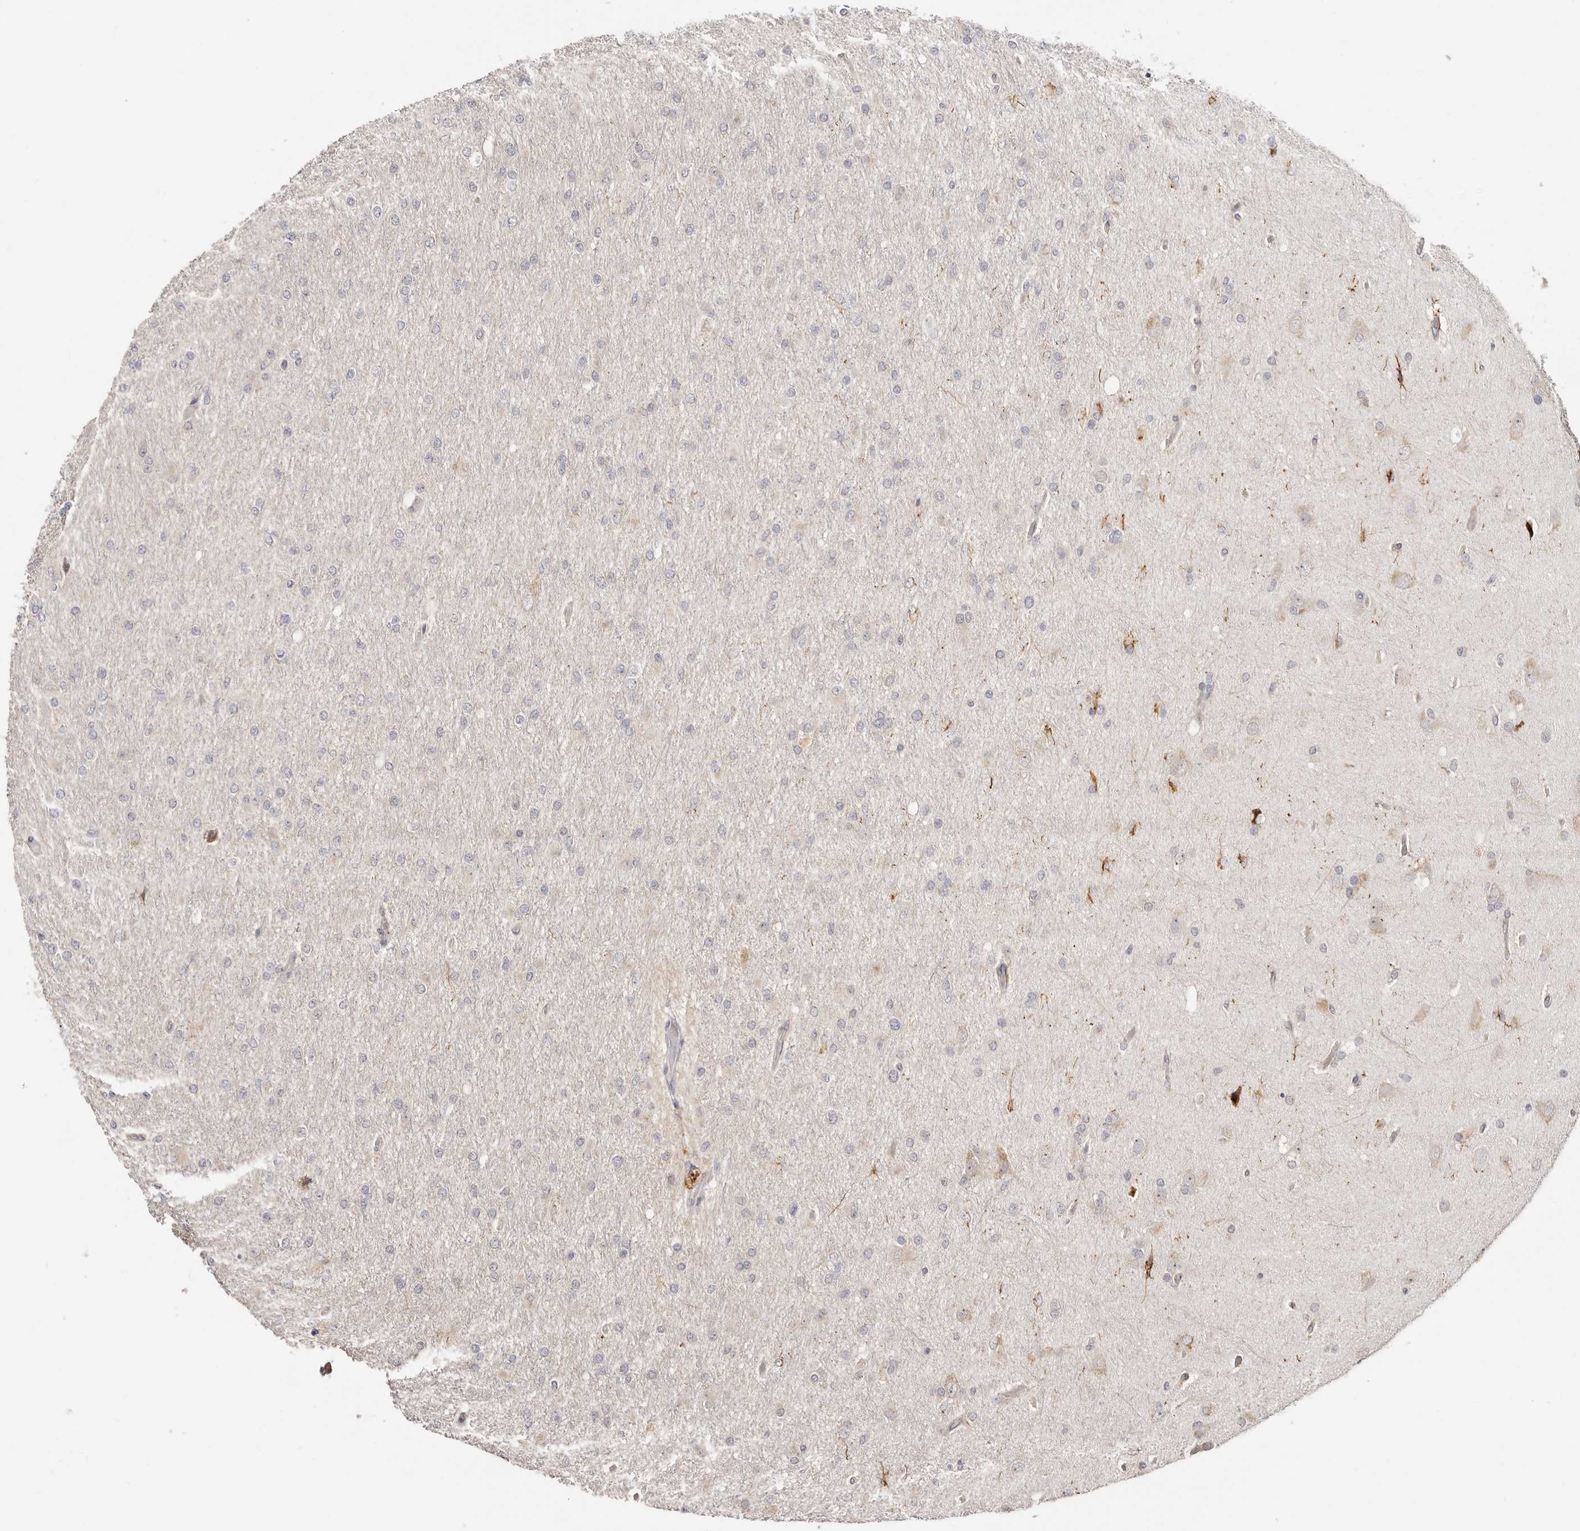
{"staining": {"intensity": "negative", "quantity": "none", "location": "none"}, "tissue": "glioma", "cell_type": "Tumor cells", "image_type": "cancer", "snomed": [{"axis": "morphology", "description": "Glioma, malignant, High grade"}, {"axis": "topography", "description": "Cerebral cortex"}], "caption": "DAB immunohistochemical staining of malignant high-grade glioma reveals no significant staining in tumor cells.", "gene": "BCL2L15", "patient": {"sex": "female", "age": 36}}